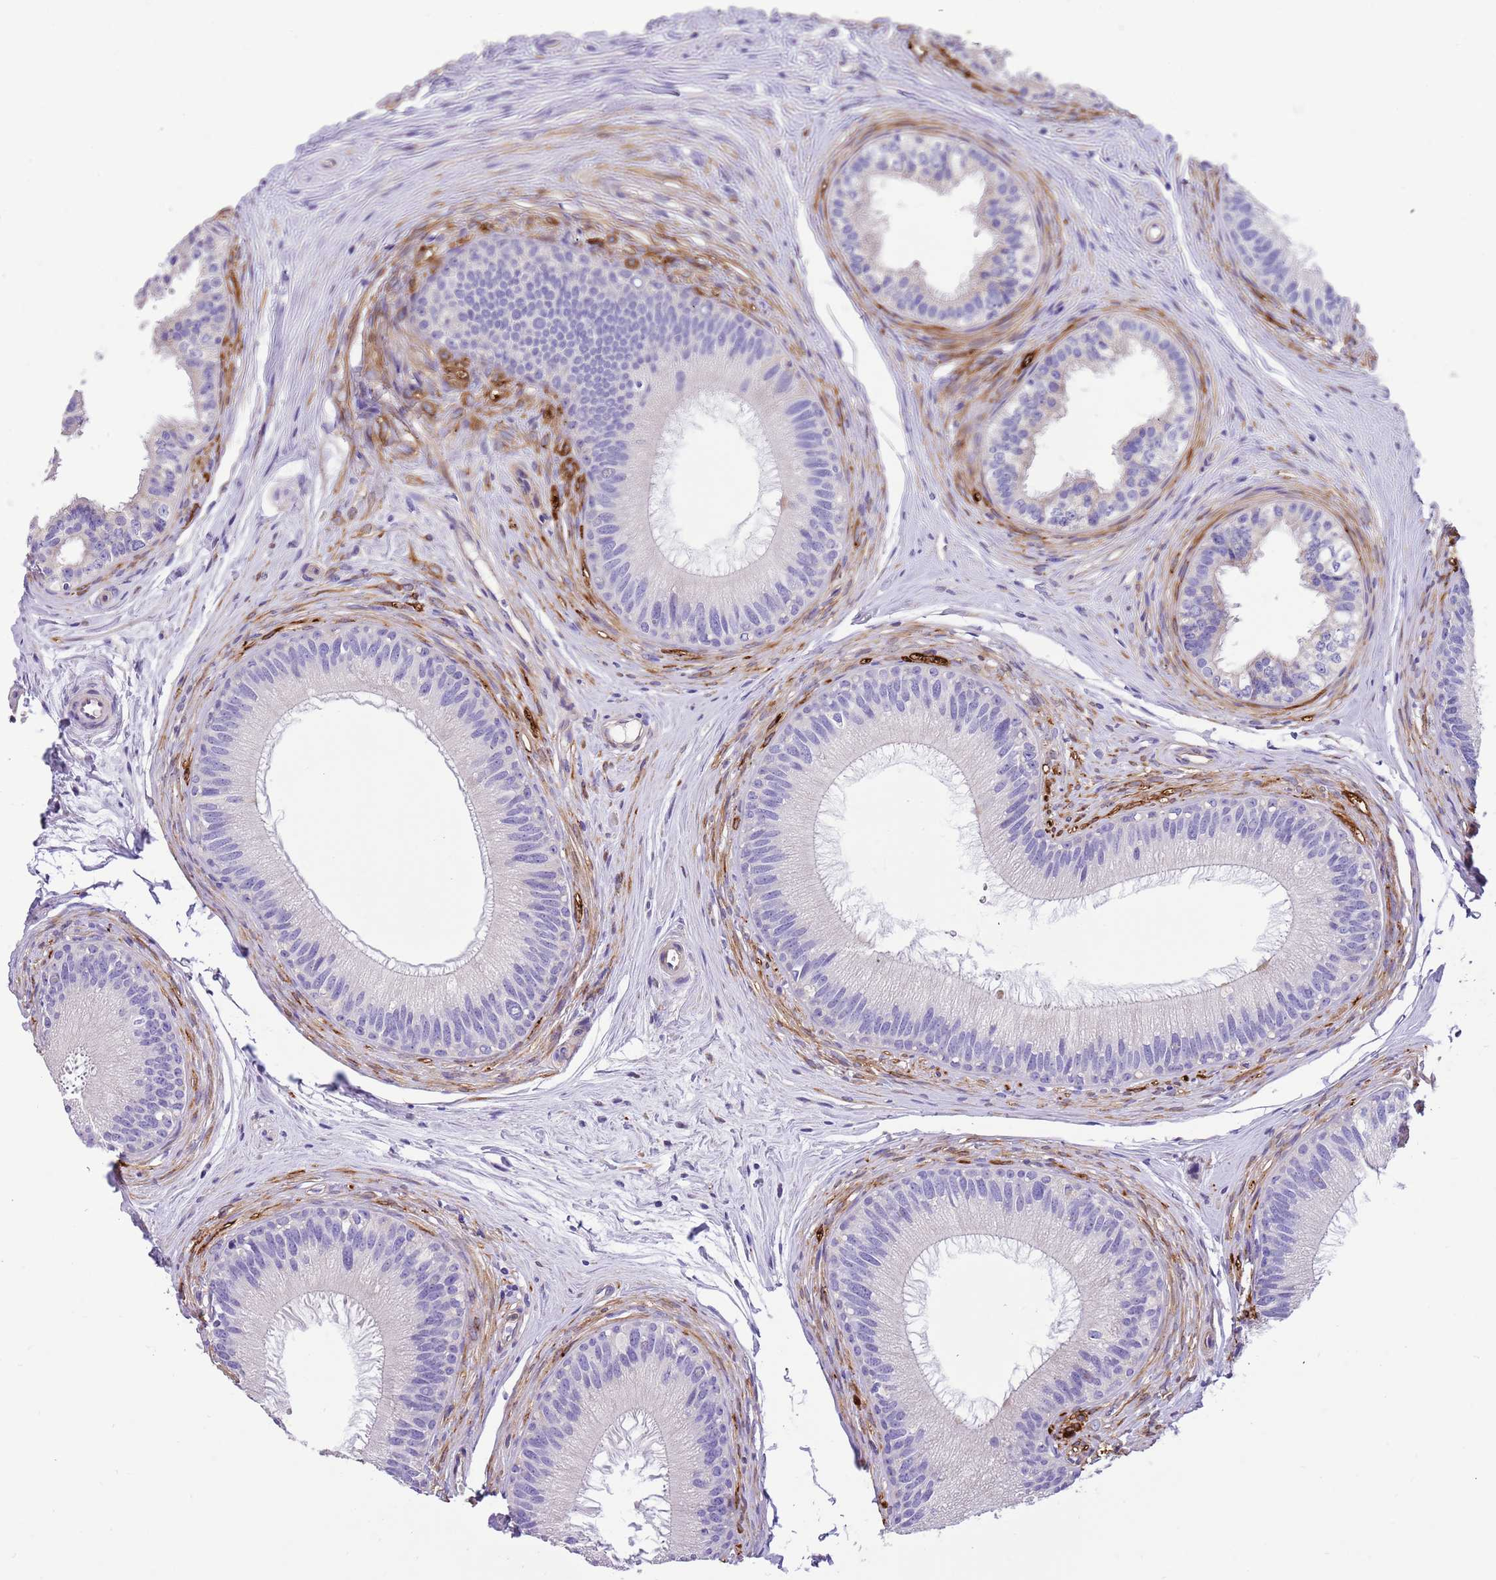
{"staining": {"intensity": "negative", "quantity": "none", "location": "none"}, "tissue": "epididymis", "cell_type": "Glandular cells", "image_type": "normal", "snomed": [{"axis": "morphology", "description": "Normal tissue, NOS"}, {"axis": "topography", "description": "Epididymis"}], "caption": "Glandular cells show no significant expression in normal epididymis.", "gene": "SERINC3", "patient": {"sex": "male", "age": 27}}